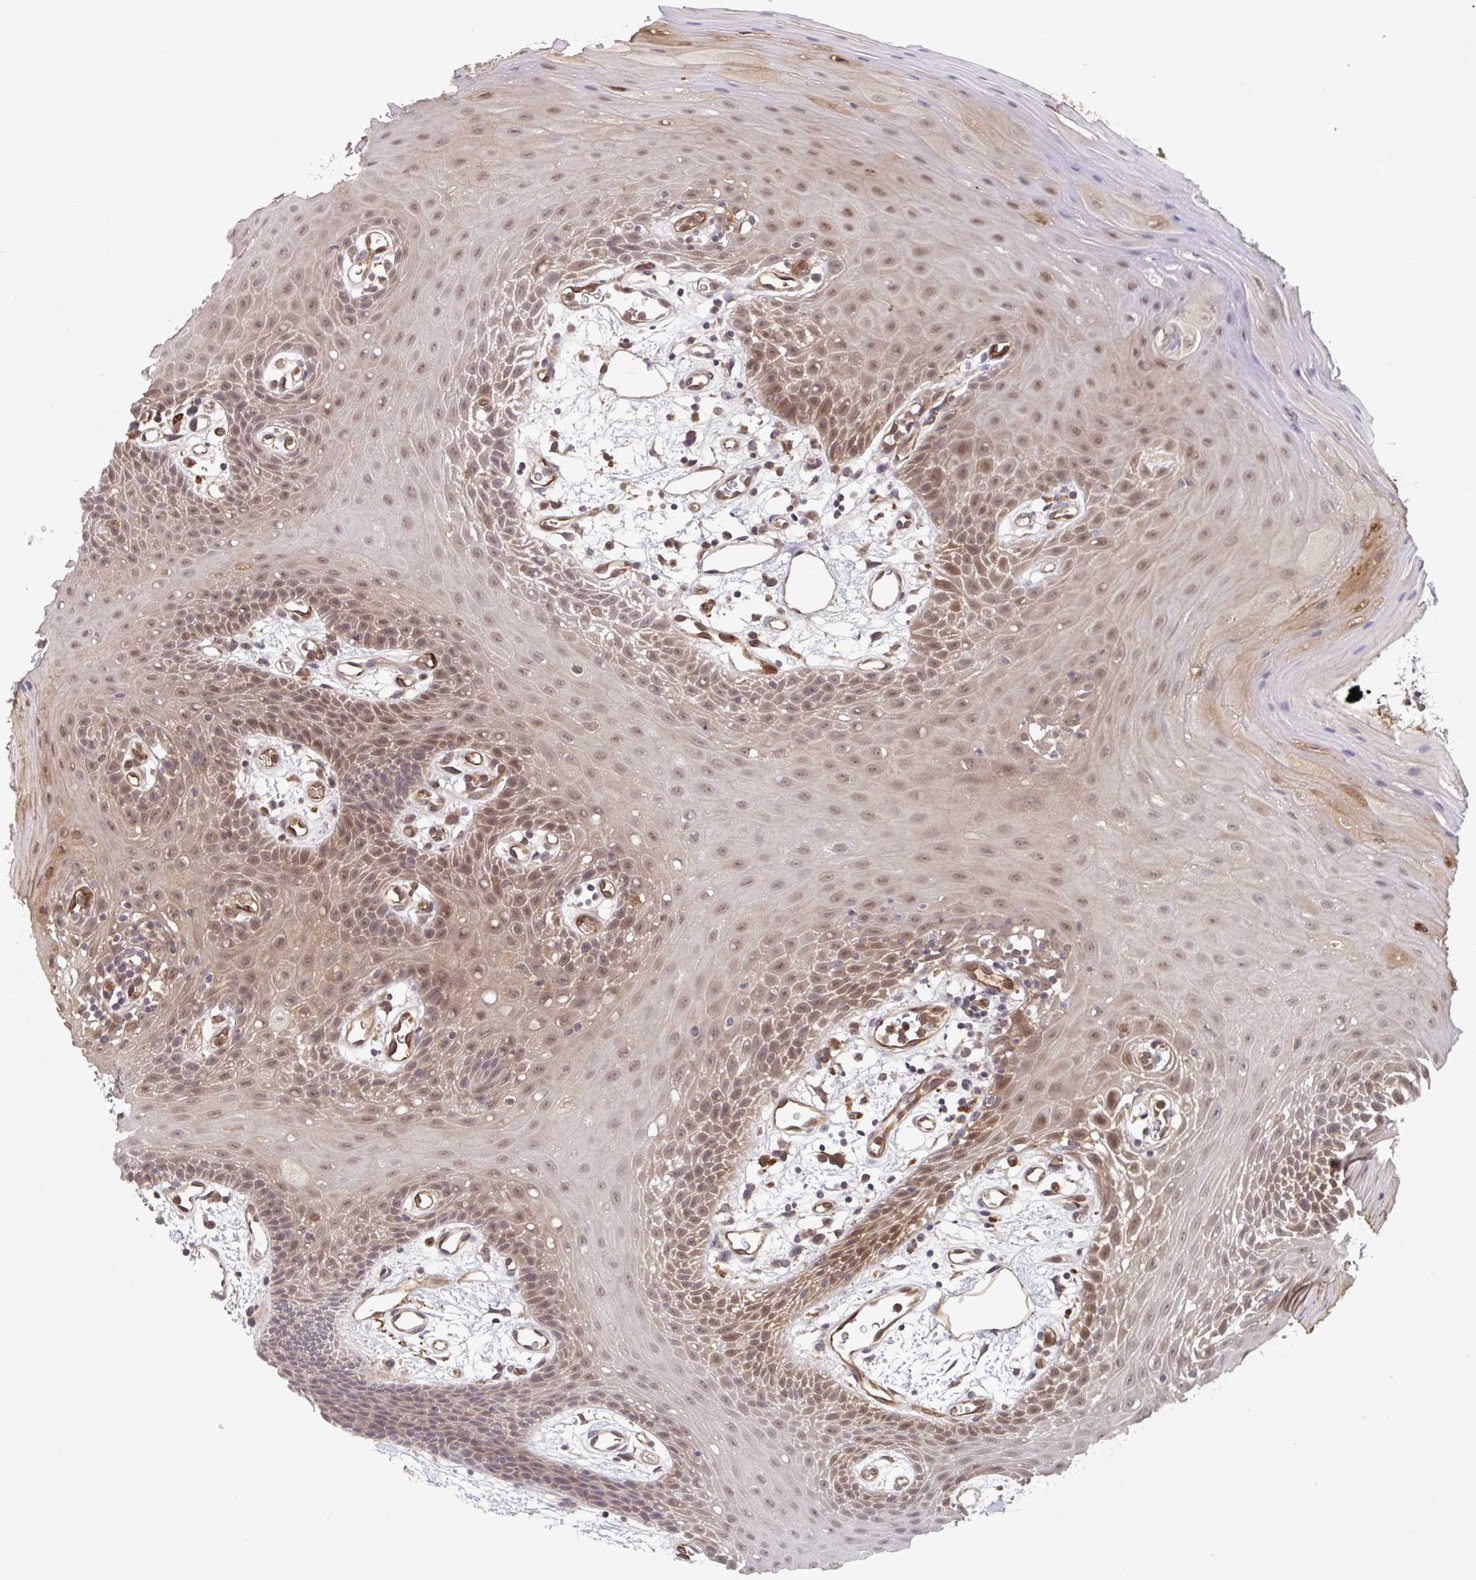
{"staining": {"intensity": "moderate", "quantity": "25%-75%", "location": "cytoplasmic/membranous,nuclear"}, "tissue": "oral mucosa", "cell_type": "Squamous epithelial cells", "image_type": "normal", "snomed": [{"axis": "morphology", "description": "Normal tissue, NOS"}, {"axis": "topography", "description": "Oral tissue"}], "caption": "High-power microscopy captured an immunohistochemistry photomicrograph of normal oral mucosa, revealing moderate cytoplasmic/membranous,nuclear positivity in about 25%-75% of squamous epithelial cells.", "gene": "TIGAR", "patient": {"sex": "female", "age": 59}}